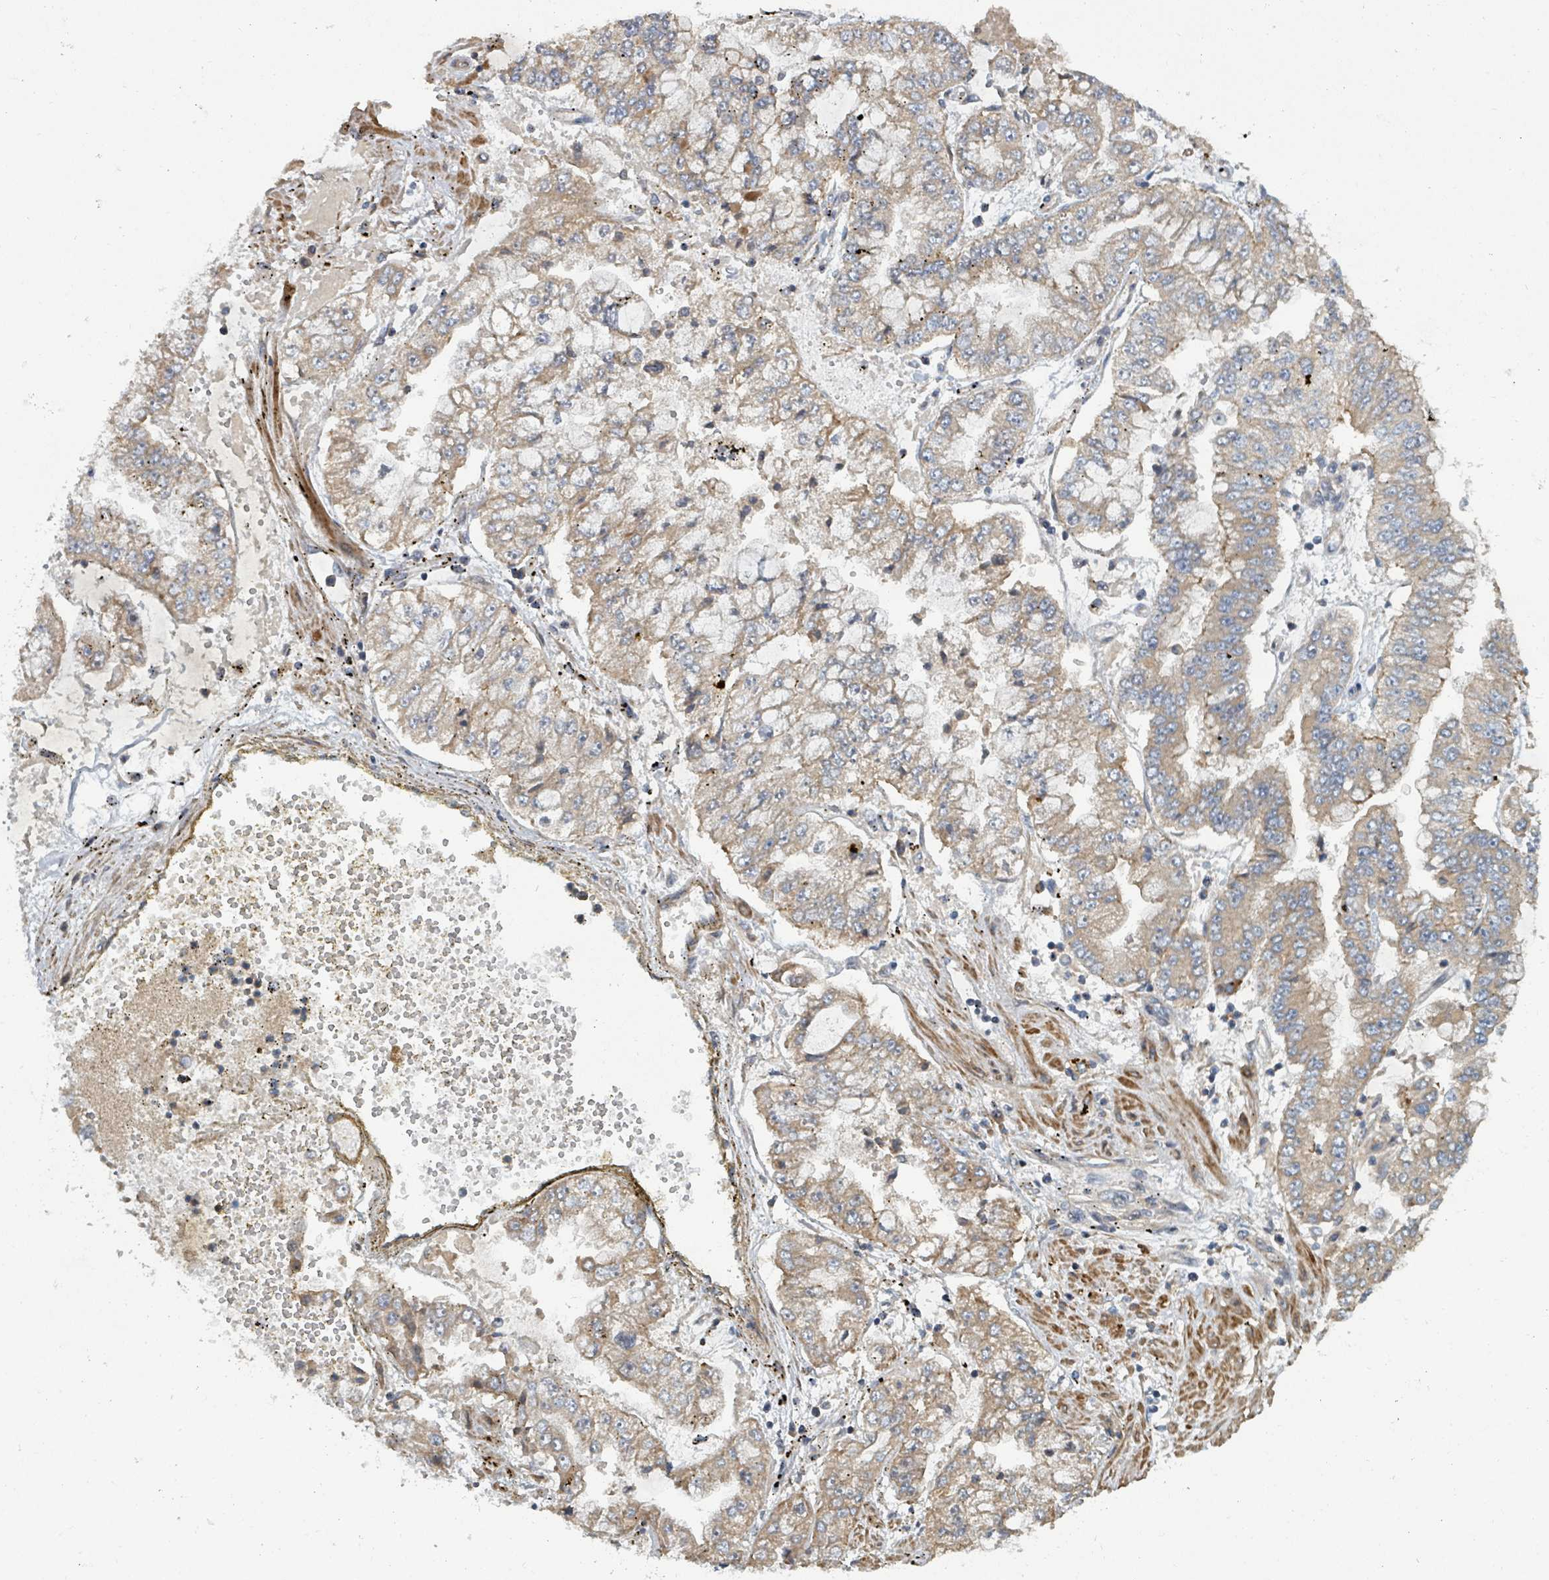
{"staining": {"intensity": "moderate", "quantity": "25%-75%", "location": "cytoplasmic/membranous"}, "tissue": "stomach cancer", "cell_type": "Tumor cells", "image_type": "cancer", "snomed": [{"axis": "morphology", "description": "Adenocarcinoma, NOS"}, {"axis": "topography", "description": "Stomach"}], "caption": "A medium amount of moderate cytoplasmic/membranous staining is present in about 25%-75% of tumor cells in stomach adenocarcinoma tissue.", "gene": "DPM1", "patient": {"sex": "male", "age": 76}}